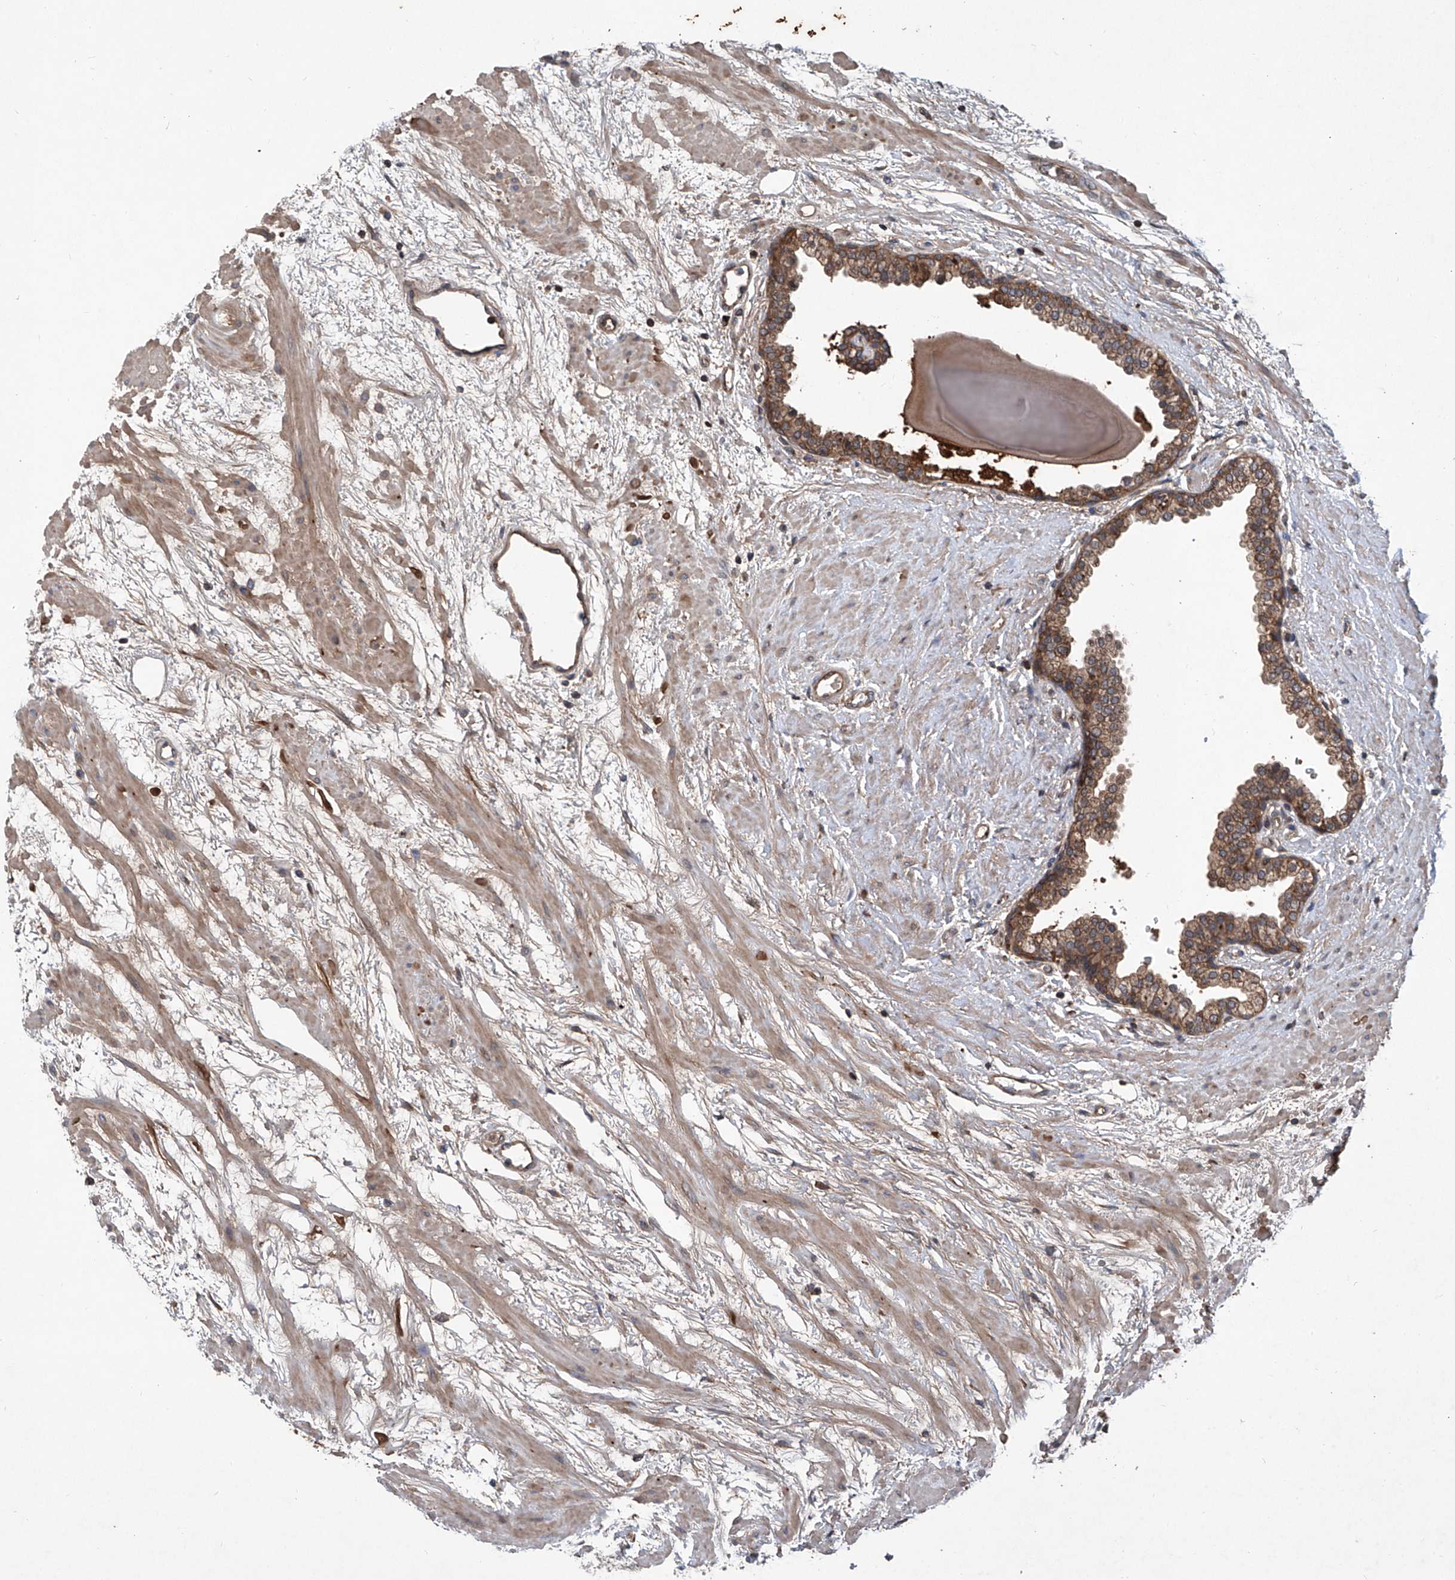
{"staining": {"intensity": "moderate", "quantity": ">75%", "location": "cytoplasmic/membranous"}, "tissue": "prostate", "cell_type": "Glandular cells", "image_type": "normal", "snomed": [{"axis": "morphology", "description": "Normal tissue, NOS"}, {"axis": "topography", "description": "Prostate"}], "caption": "Protein analysis of unremarkable prostate reveals moderate cytoplasmic/membranous staining in about >75% of glandular cells. (brown staining indicates protein expression, while blue staining denotes nuclei).", "gene": "ASCC3", "patient": {"sex": "male", "age": 48}}